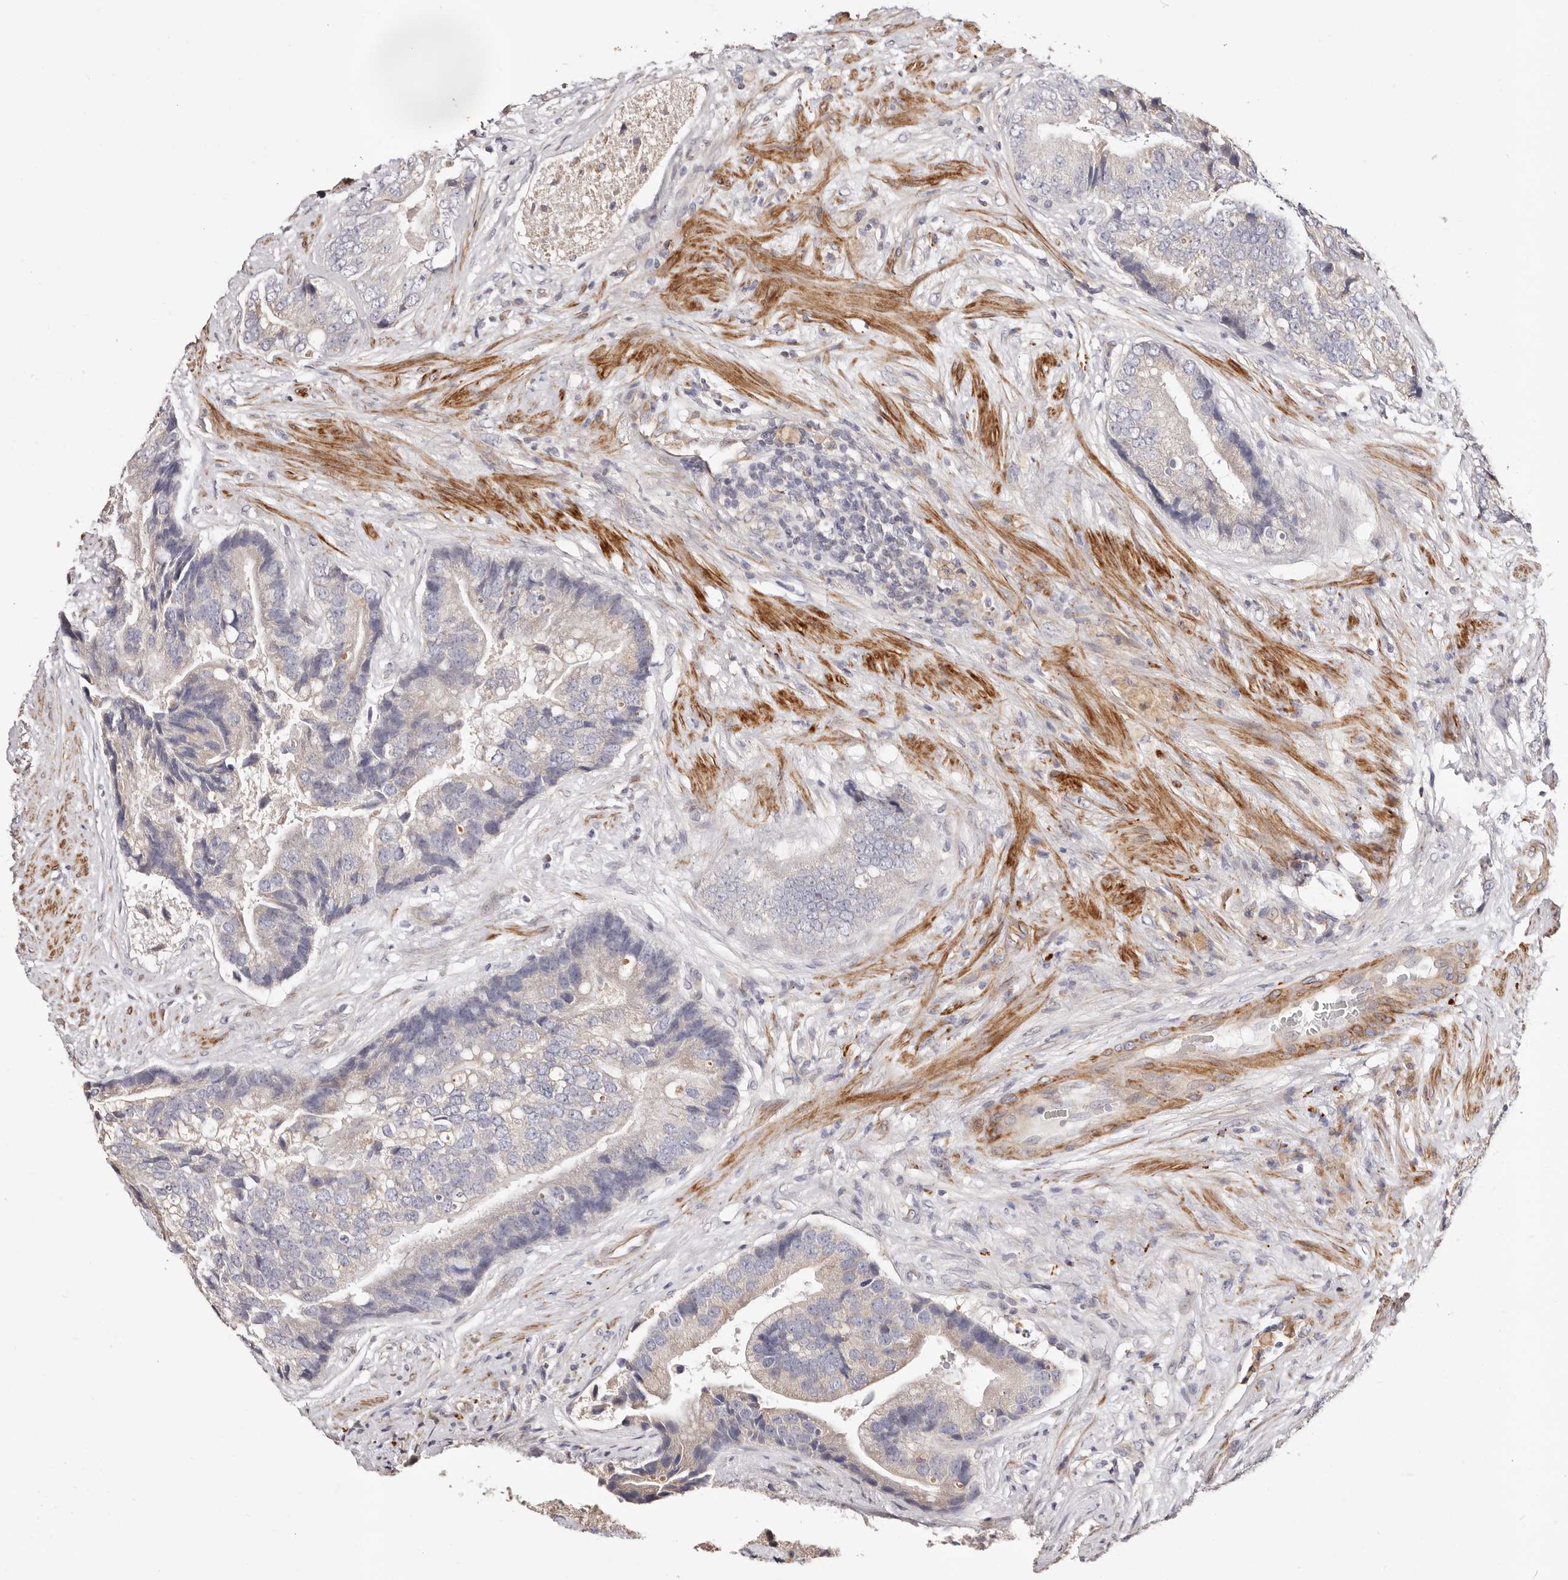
{"staining": {"intensity": "negative", "quantity": "none", "location": "none"}, "tissue": "prostate cancer", "cell_type": "Tumor cells", "image_type": "cancer", "snomed": [{"axis": "morphology", "description": "Adenocarcinoma, High grade"}, {"axis": "topography", "description": "Prostate"}], "caption": "Photomicrograph shows no significant protein positivity in tumor cells of prostate cancer (high-grade adenocarcinoma).", "gene": "MAPK1", "patient": {"sex": "male", "age": 70}}